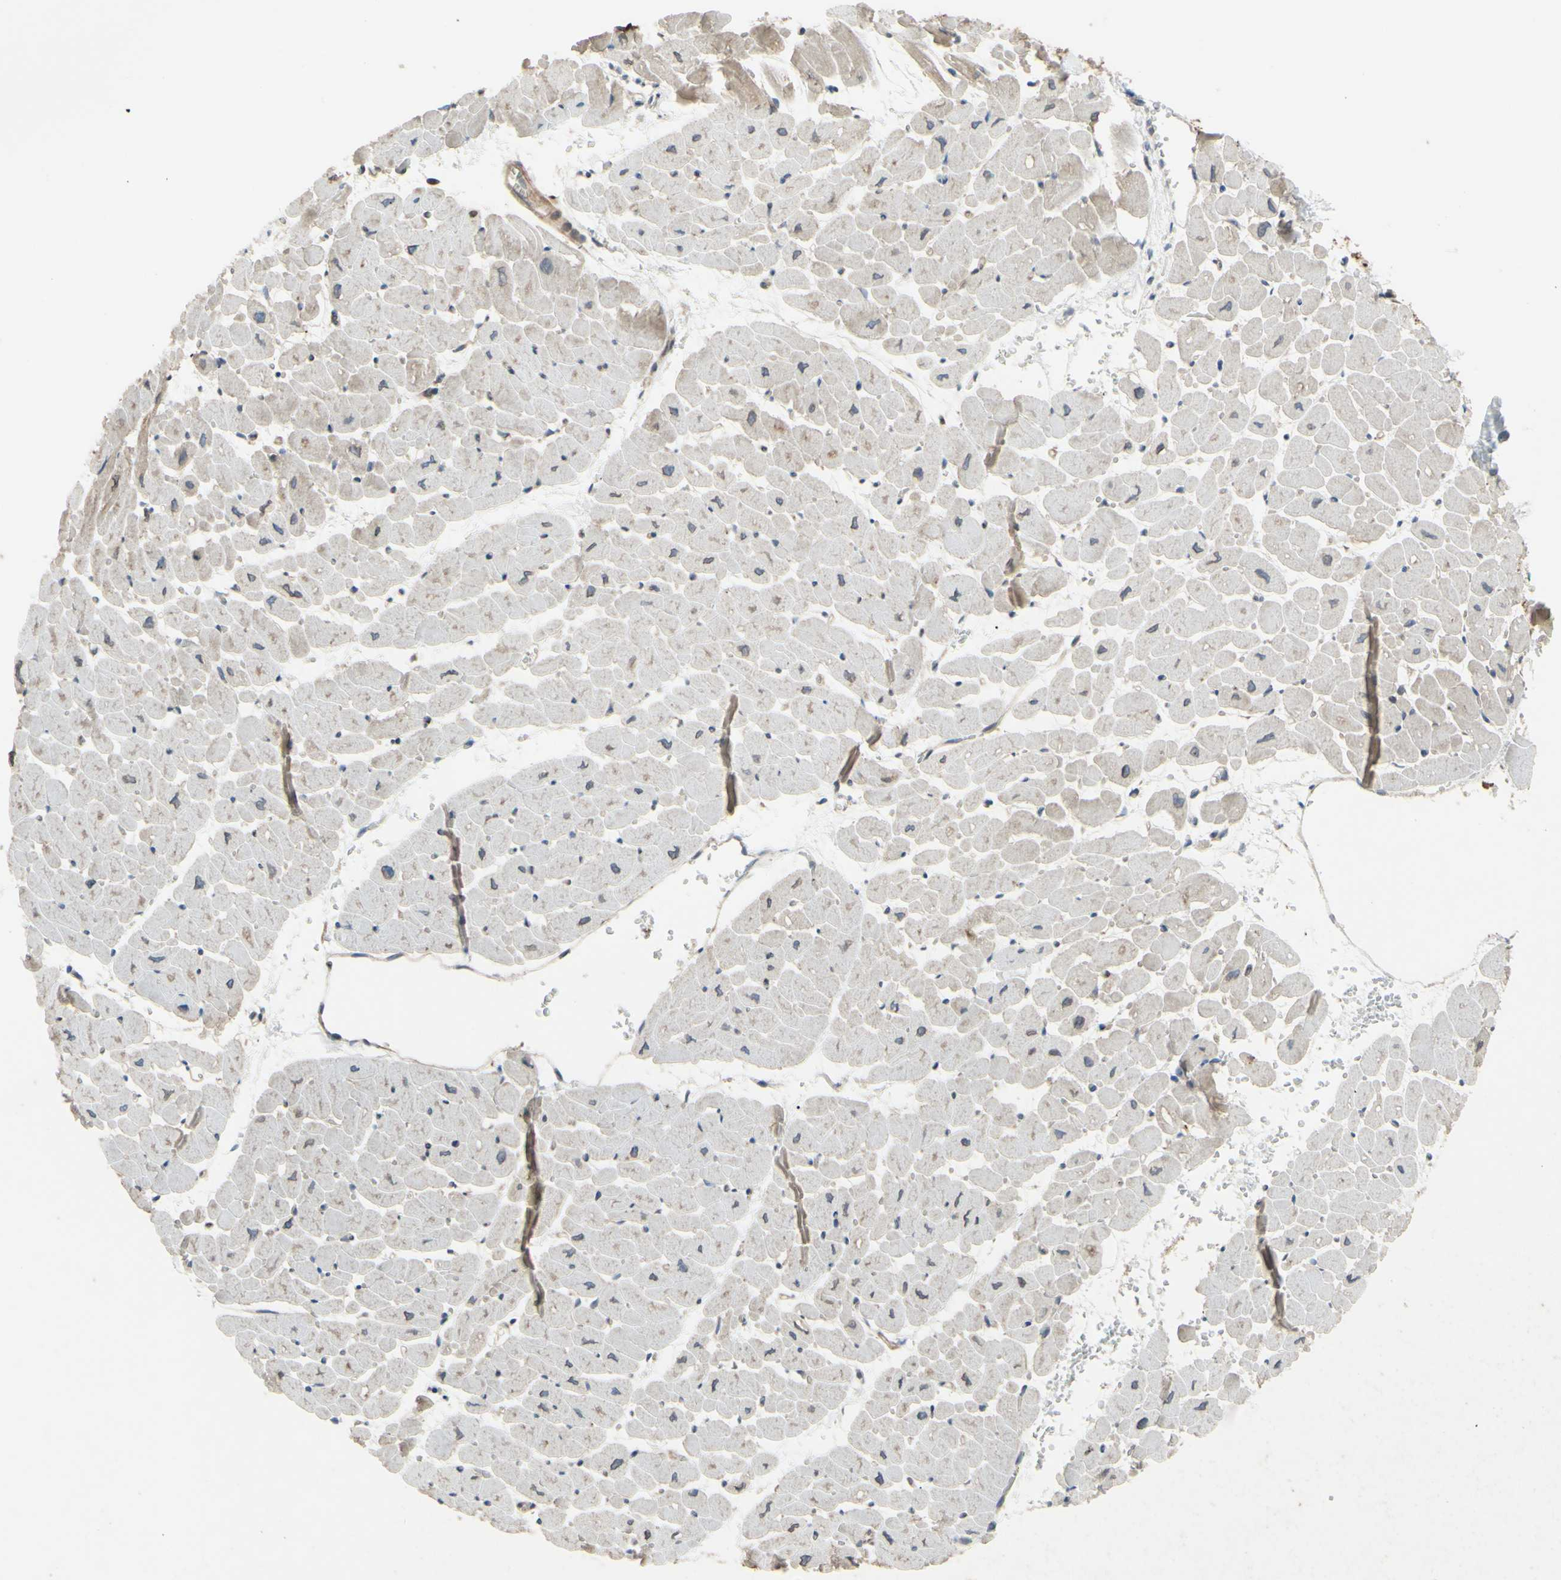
{"staining": {"intensity": "weak", "quantity": "<25%", "location": "cytoplasmic/membranous"}, "tissue": "heart muscle", "cell_type": "Cardiomyocytes", "image_type": "normal", "snomed": [{"axis": "morphology", "description": "Normal tissue, NOS"}, {"axis": "topography", "description": "Heart"}], "caption": "A high-resolution micrograph shows IHC staining of unremarkable heart muscle, which shows no significant expression in cardiomyocytes. (Stains: DAB (3,3'-diaminobenzidine) immunohistochemistry (IHC) with hematoxylin counter stain, Microscopy: brightfield microscopy at high magnification).", "gene": "PRAF2", "patient": {"sex": "male", "age": 45}}